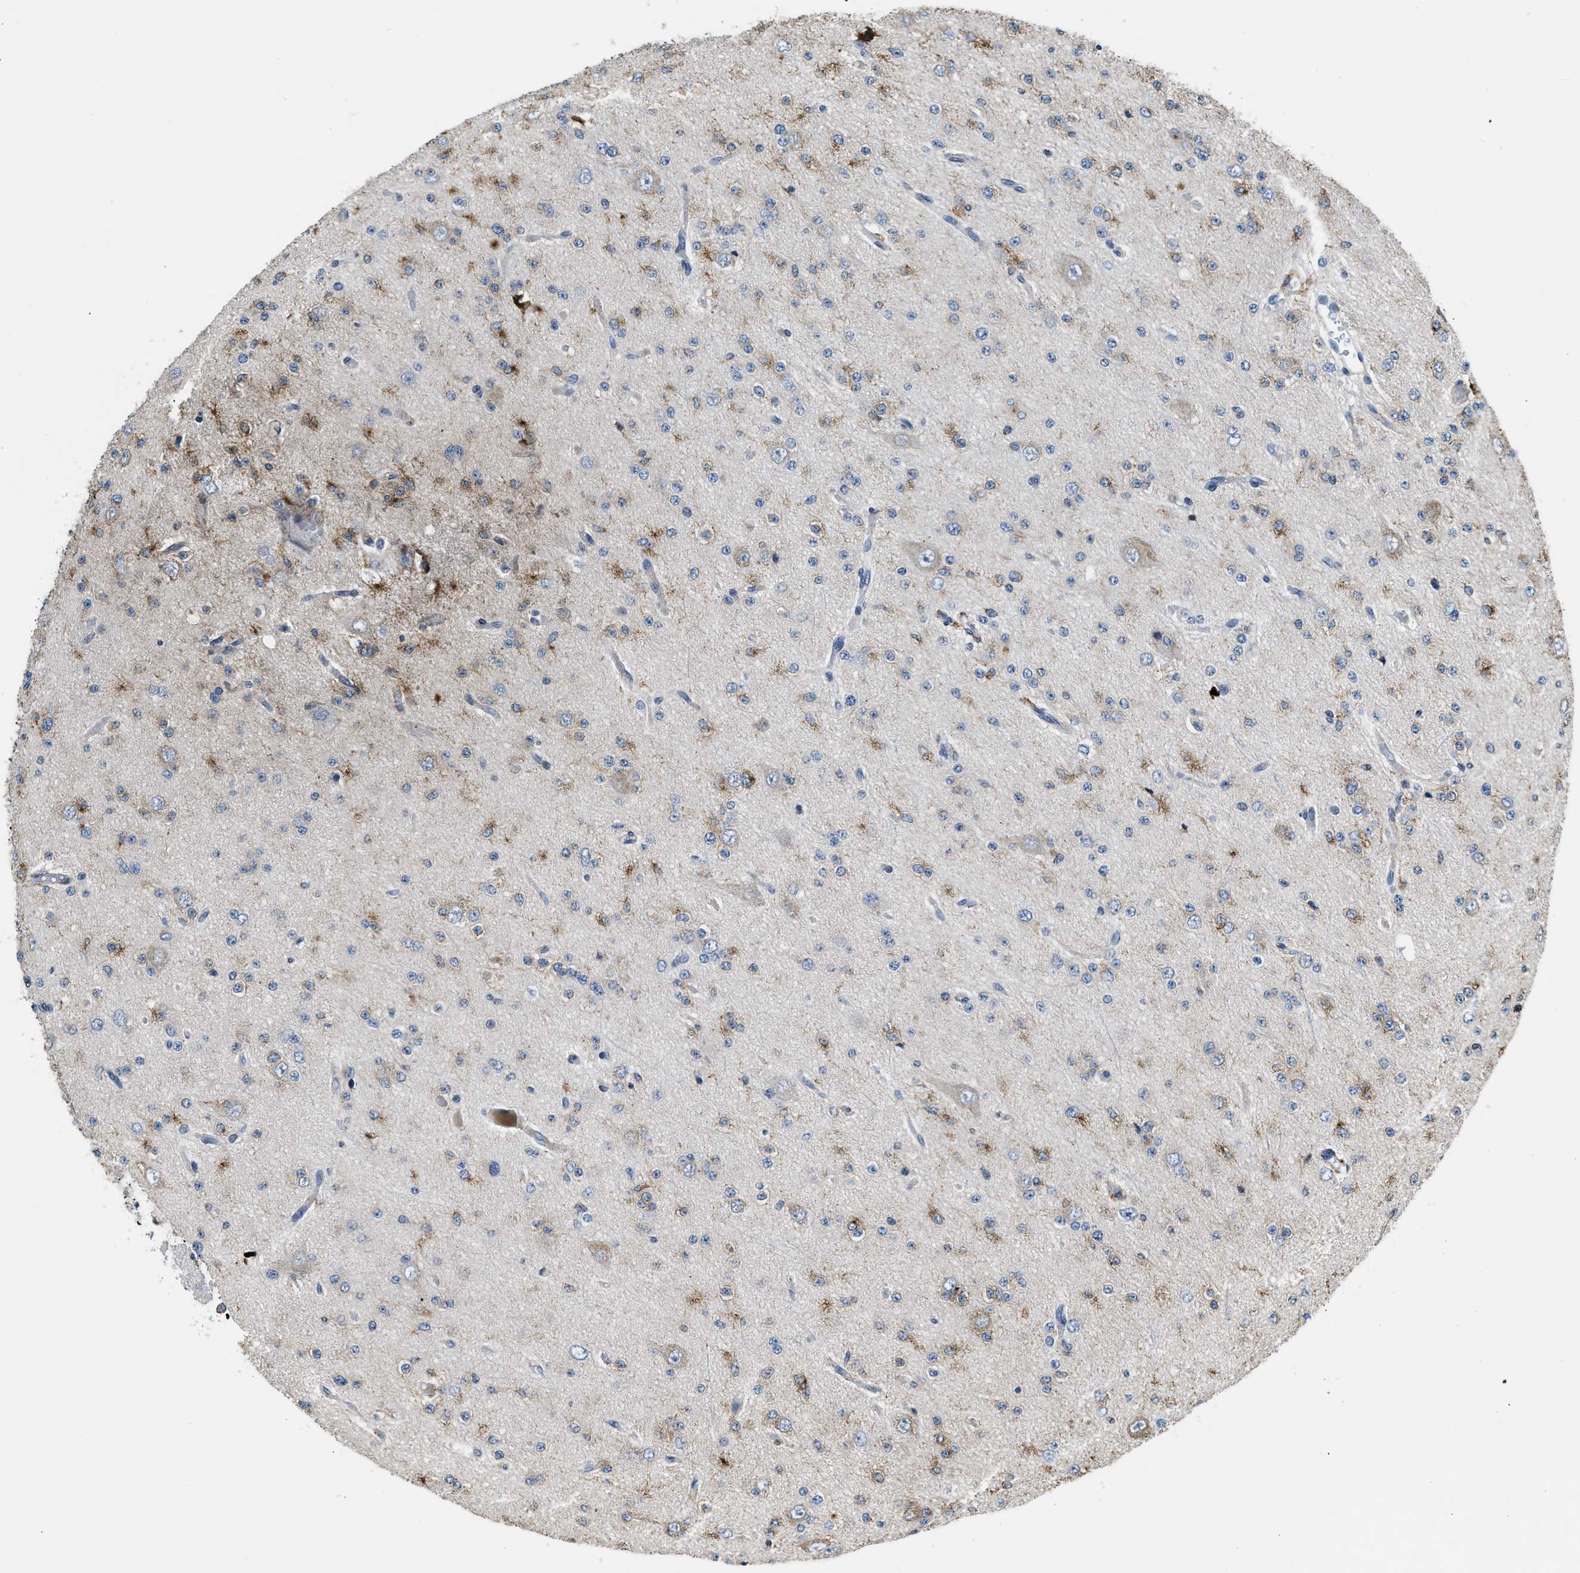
{"staining": {"intensity": "weak", "quantity": "<25%", "location": "cytoplasmic/membranous"}, "tissue": "glioma", "cell_type": "Tumor cells", "image_type": "cancer", "snomed": [{"axis": "morphology", "description": "Glioma, malignant, Low grade"}, {"axis": "topography", "description": "Brain"}], "caption": "IHC of glioma exhibits no staining in tumor cells.", "gene": "LRP1", "patient": {"sex": "male", "age": 38}}